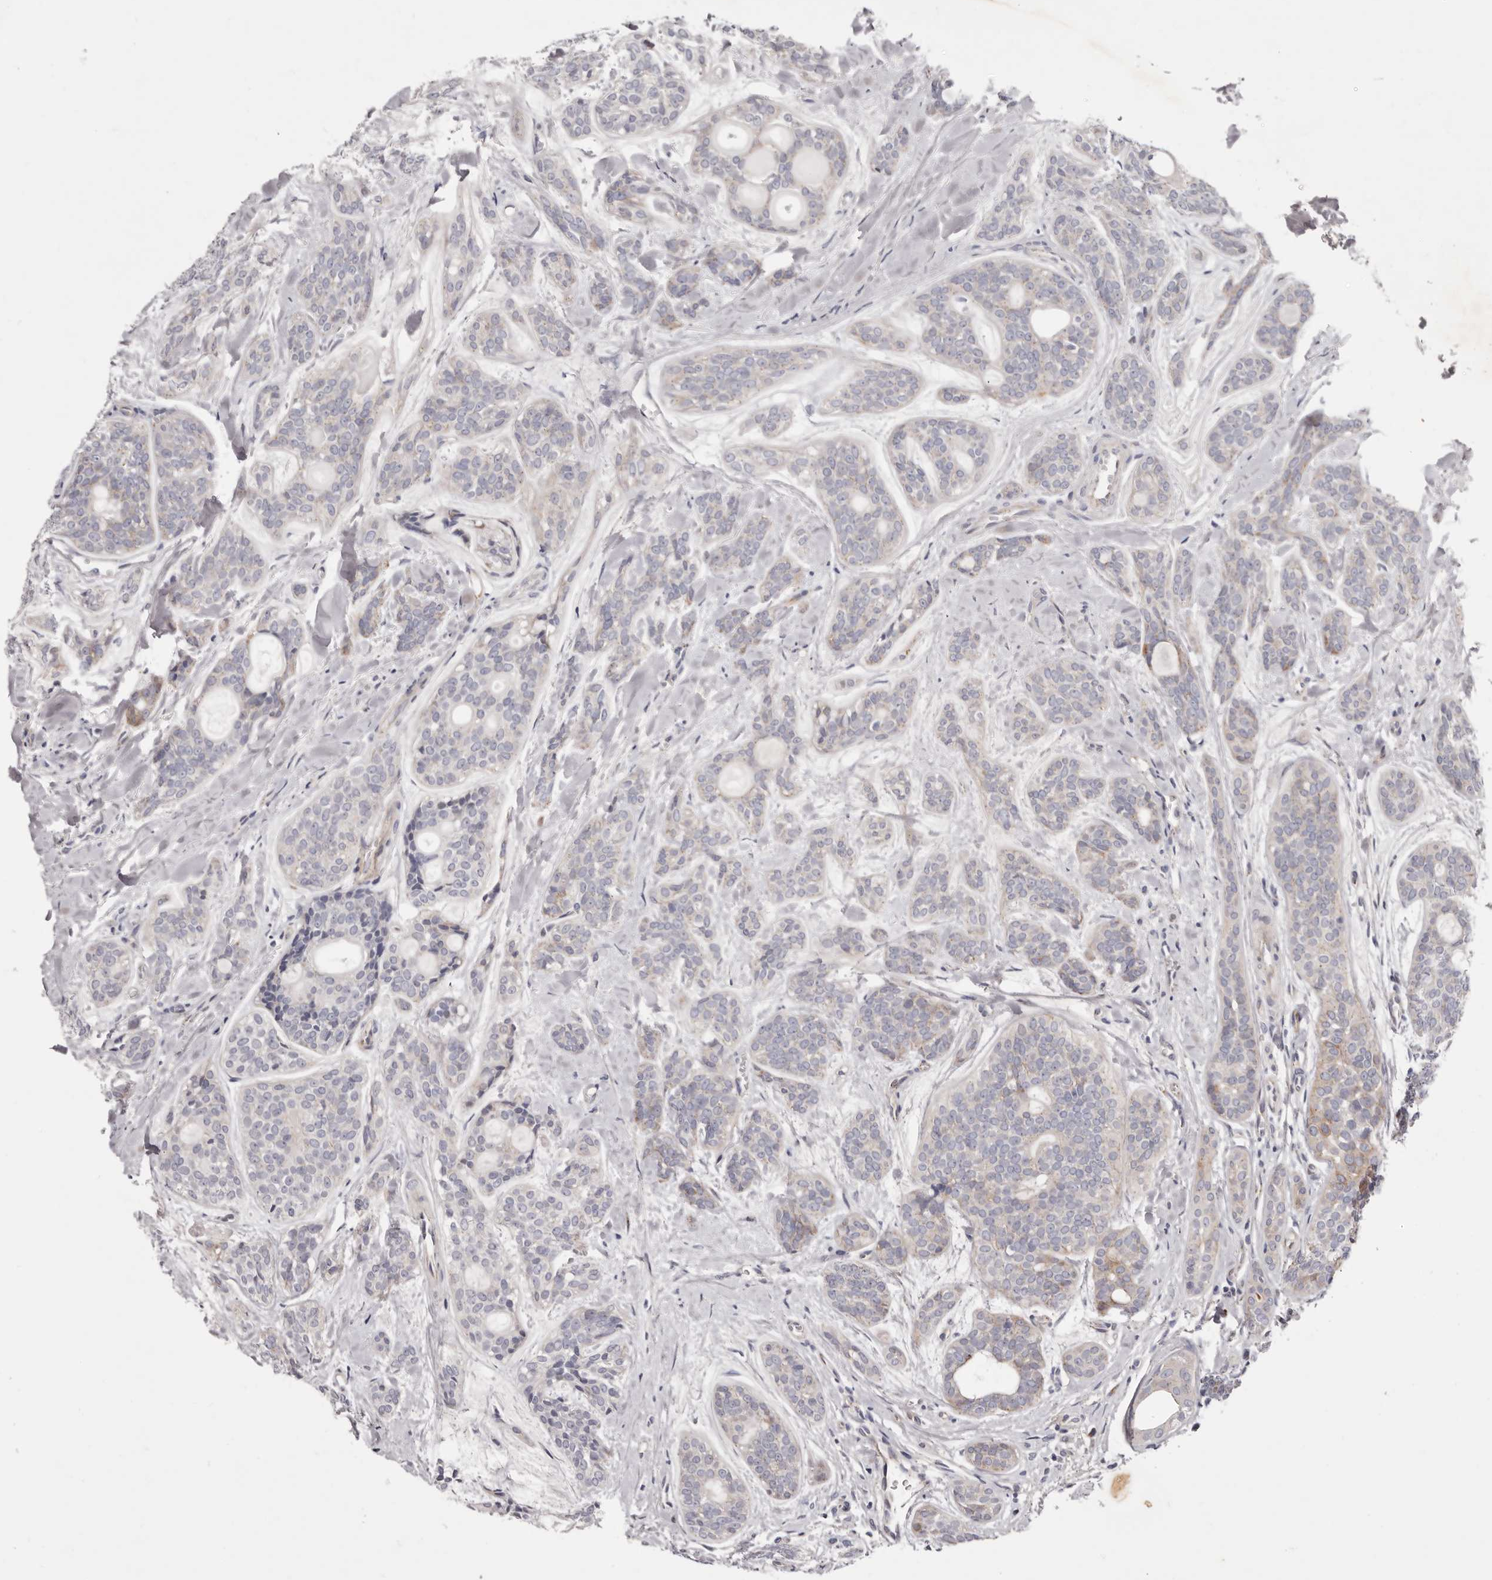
{"staining": {"intensity": "negative", "quantity": "none", "location": "none"}, "tissue": "head and neck cancer", "cell_type": "Tumor cells", "image_type": "cancer", "snomed": [{"axis": "morphology", "description": "Adenocarcinoma, NOS"}, {"axis": "topography", "description": "Head-Neck"}], "caption": "Immunohistochemistry photomicrograph of neoplastic tissue: head and neck cancer (adenocarcinoma) stained with DAB reveals no significant protein expression in tumor cells. (DAB (3,3'-diaminobenzidine) IHC, high magnification).", "gene": "PEG10", "patient": {"sex": "male", "age": 66}}